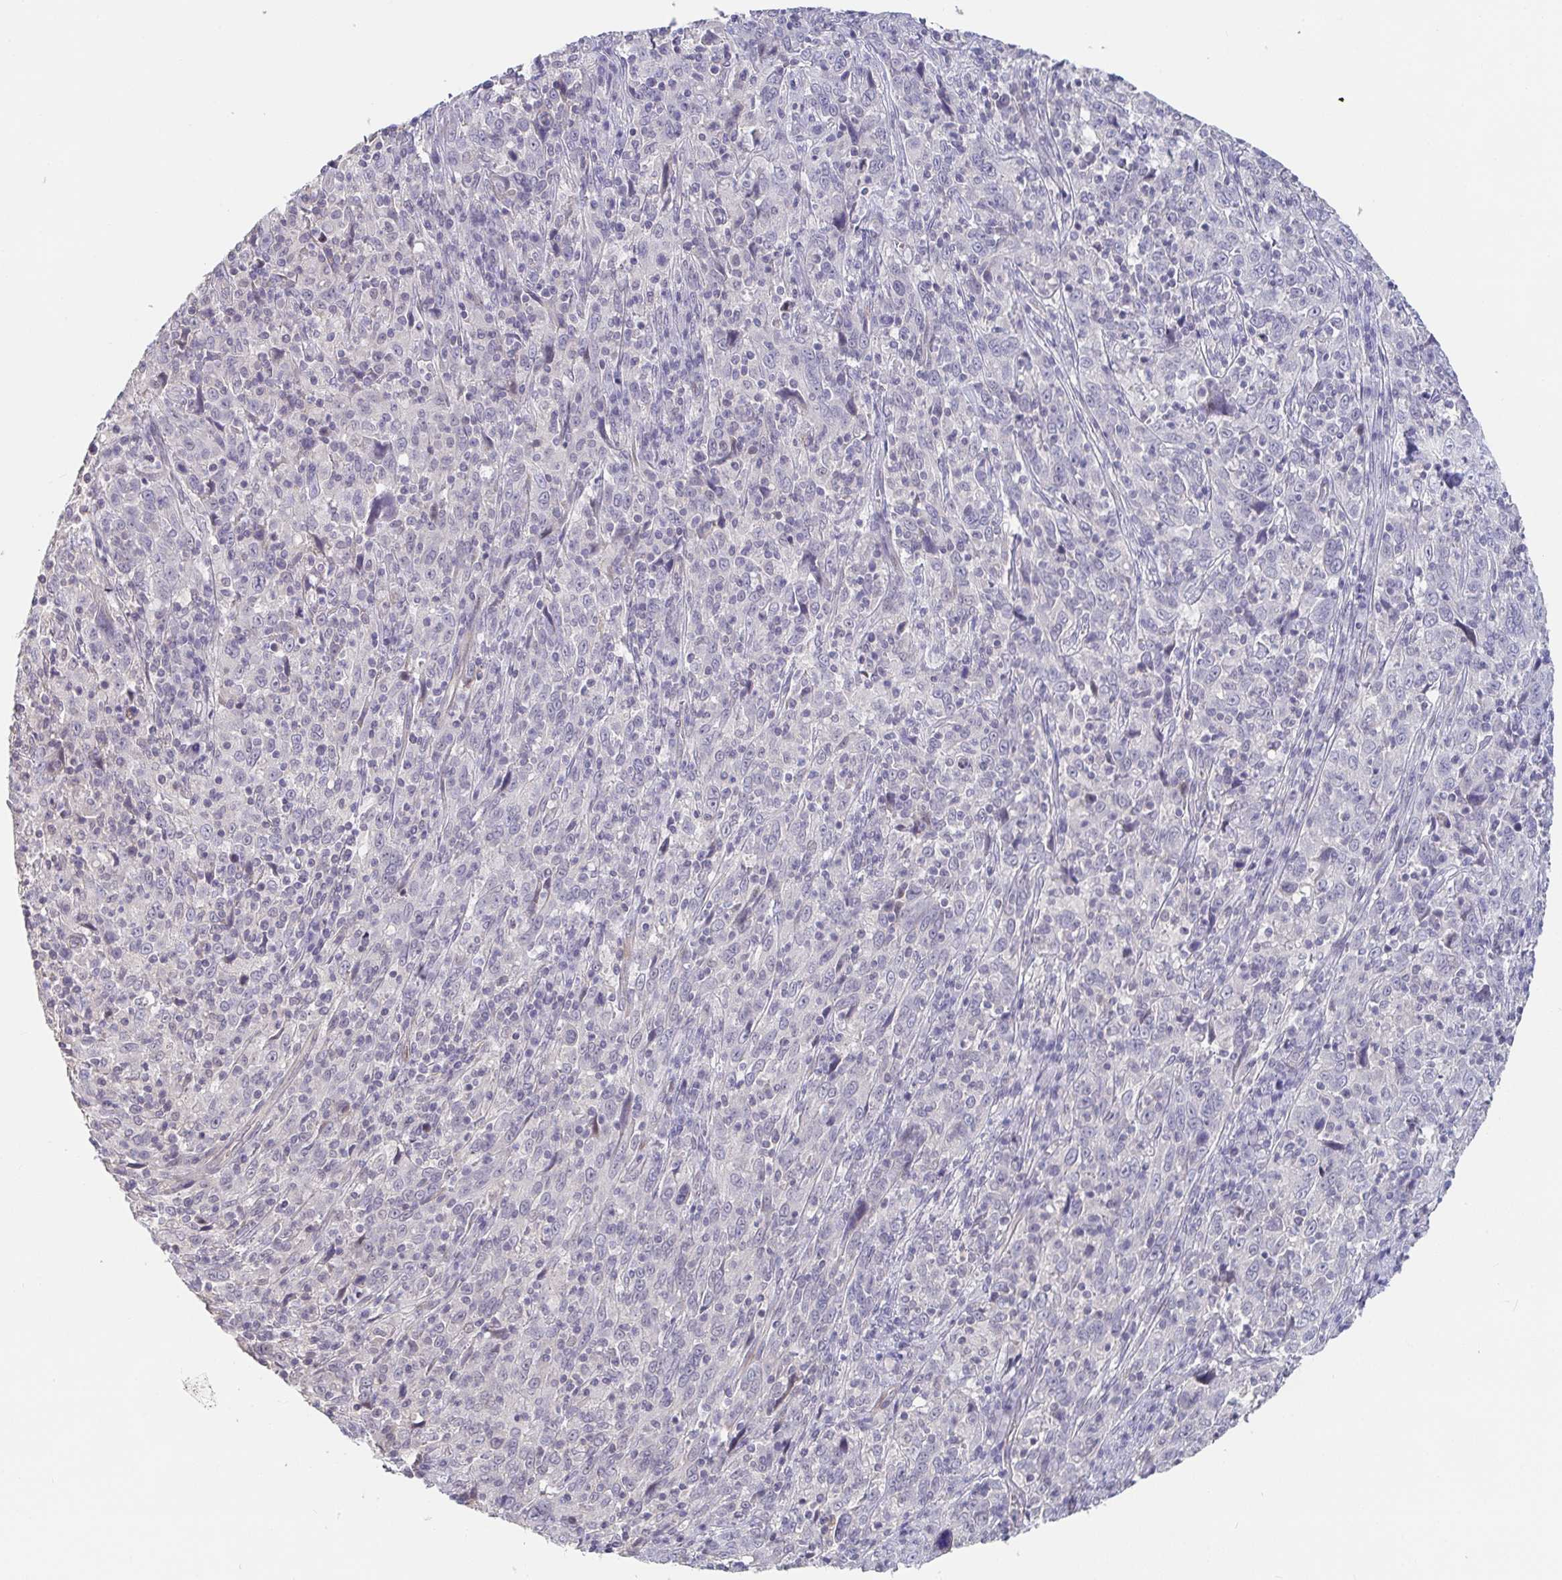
{"staining": {"intensity": "negative", "quantity": "none", "location": "none"}, "tissue": "cervical cancer", "cell_type": "Tumor cells", "image_type": "cancer", "snomed": [{"axis": "morphology", "description": "Squamous cell carcinoma, NOS"}, {"axis": "topography", "description": "Cervix"}], "caption": "Cervical cancer stained for a protein using IHC shows no positivity tumor cells.", "gene": "FAM156B", "patient": {"sex": "female", "age": 46}}